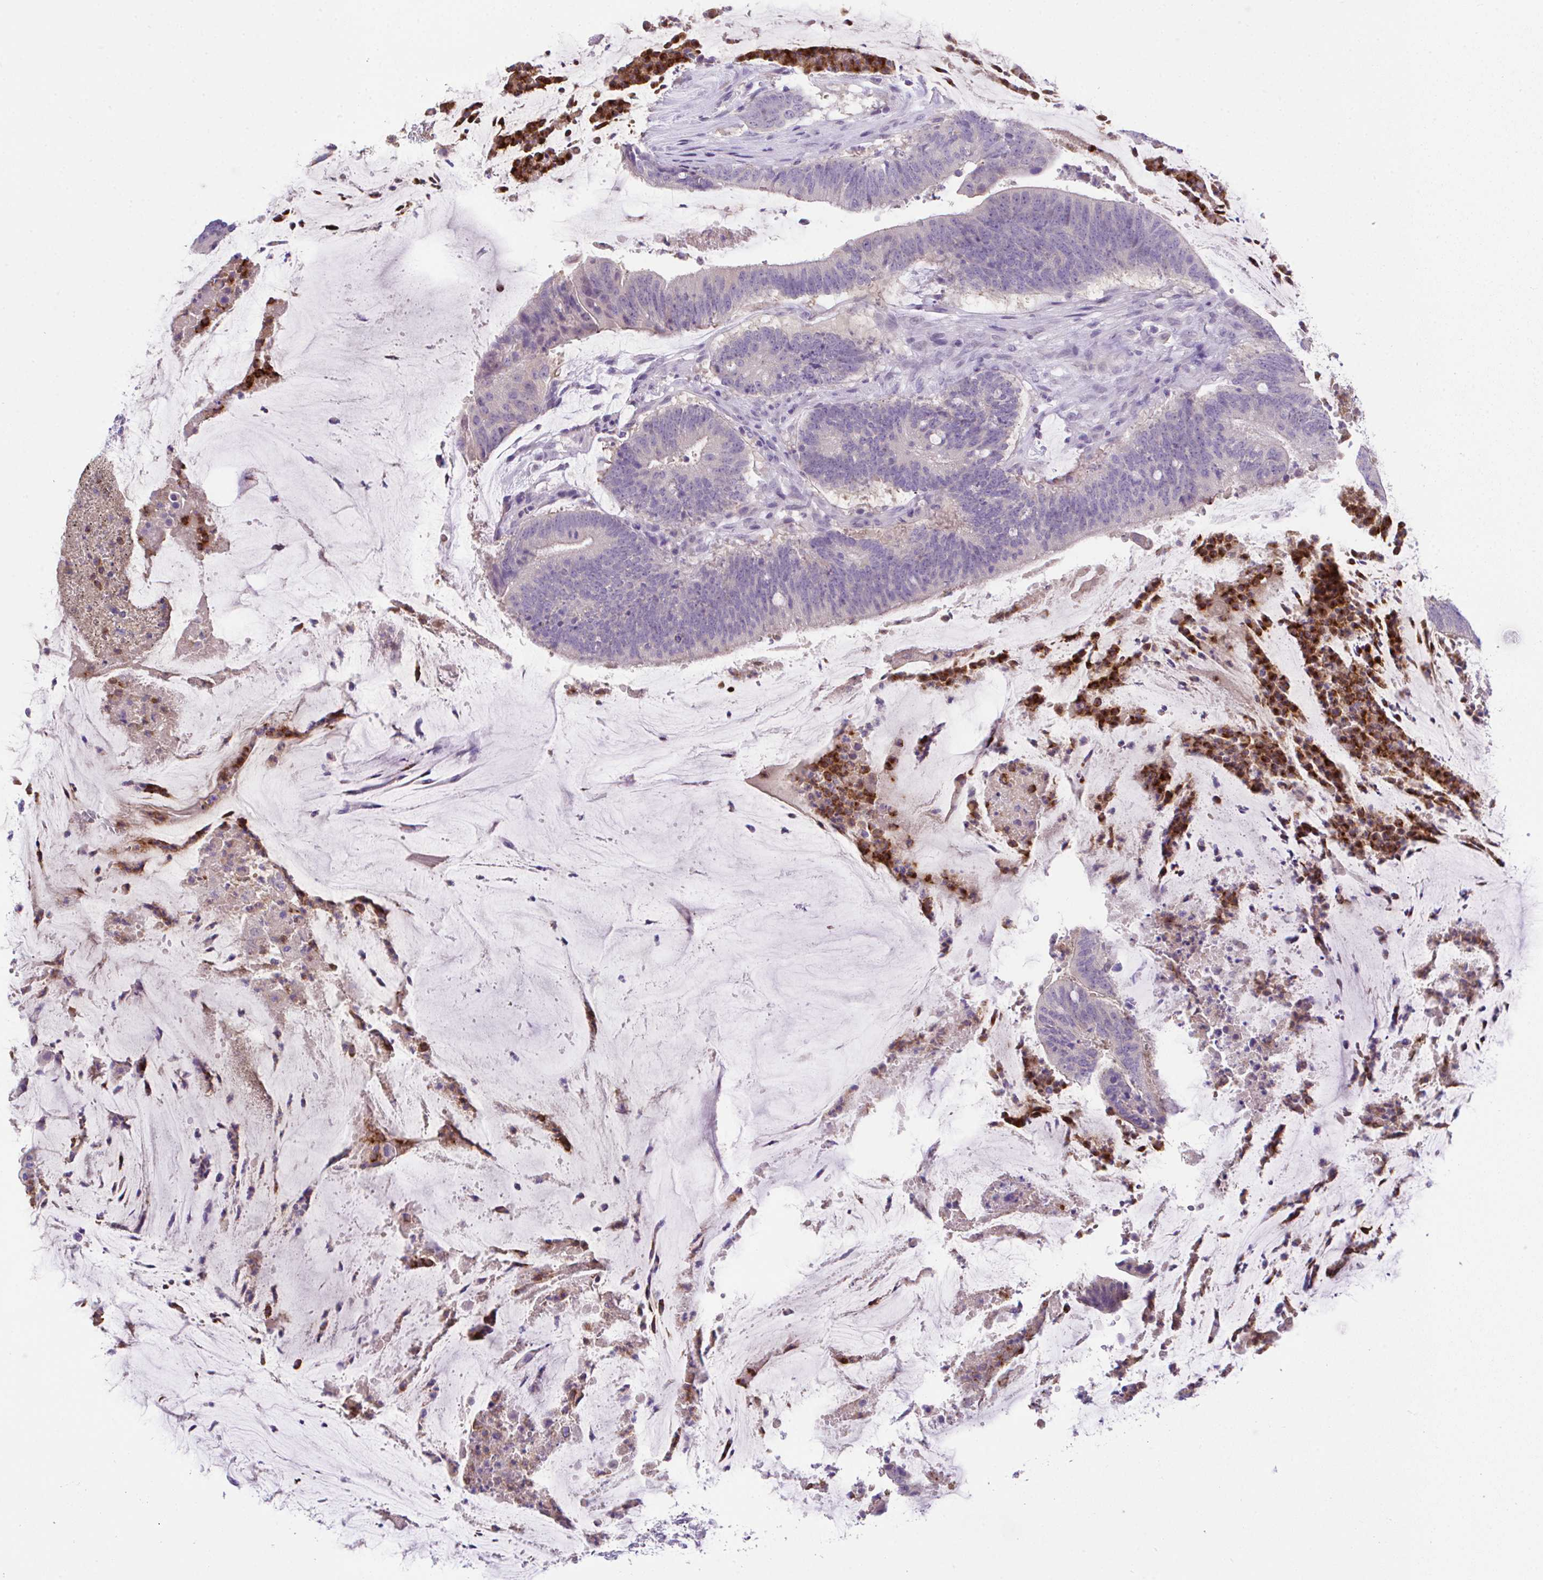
{"staining": {"intensity": "negative", "quantity": "none", "location": "none"}, "tissue": "colorectal cancer", "cell_type": "Tumor cells", "image_type": "cancer", "snomed": [{"axis": "morphology", "description": "Adenocarcinoma, NOS"}, {"axis": "topography", "description": "Colon"}], "caption": "A high-resolution histopathology image shows IHC staining of adenocarcinoma (colorectal), which exhibits no significant expression in tumor cells. (DAB (3,3'-diaminobenzidine) IHC visualized using brightfield microscopy, high magnification).", "gene": "HOXB4", "patient": {"sex": "female", "age": 43}}